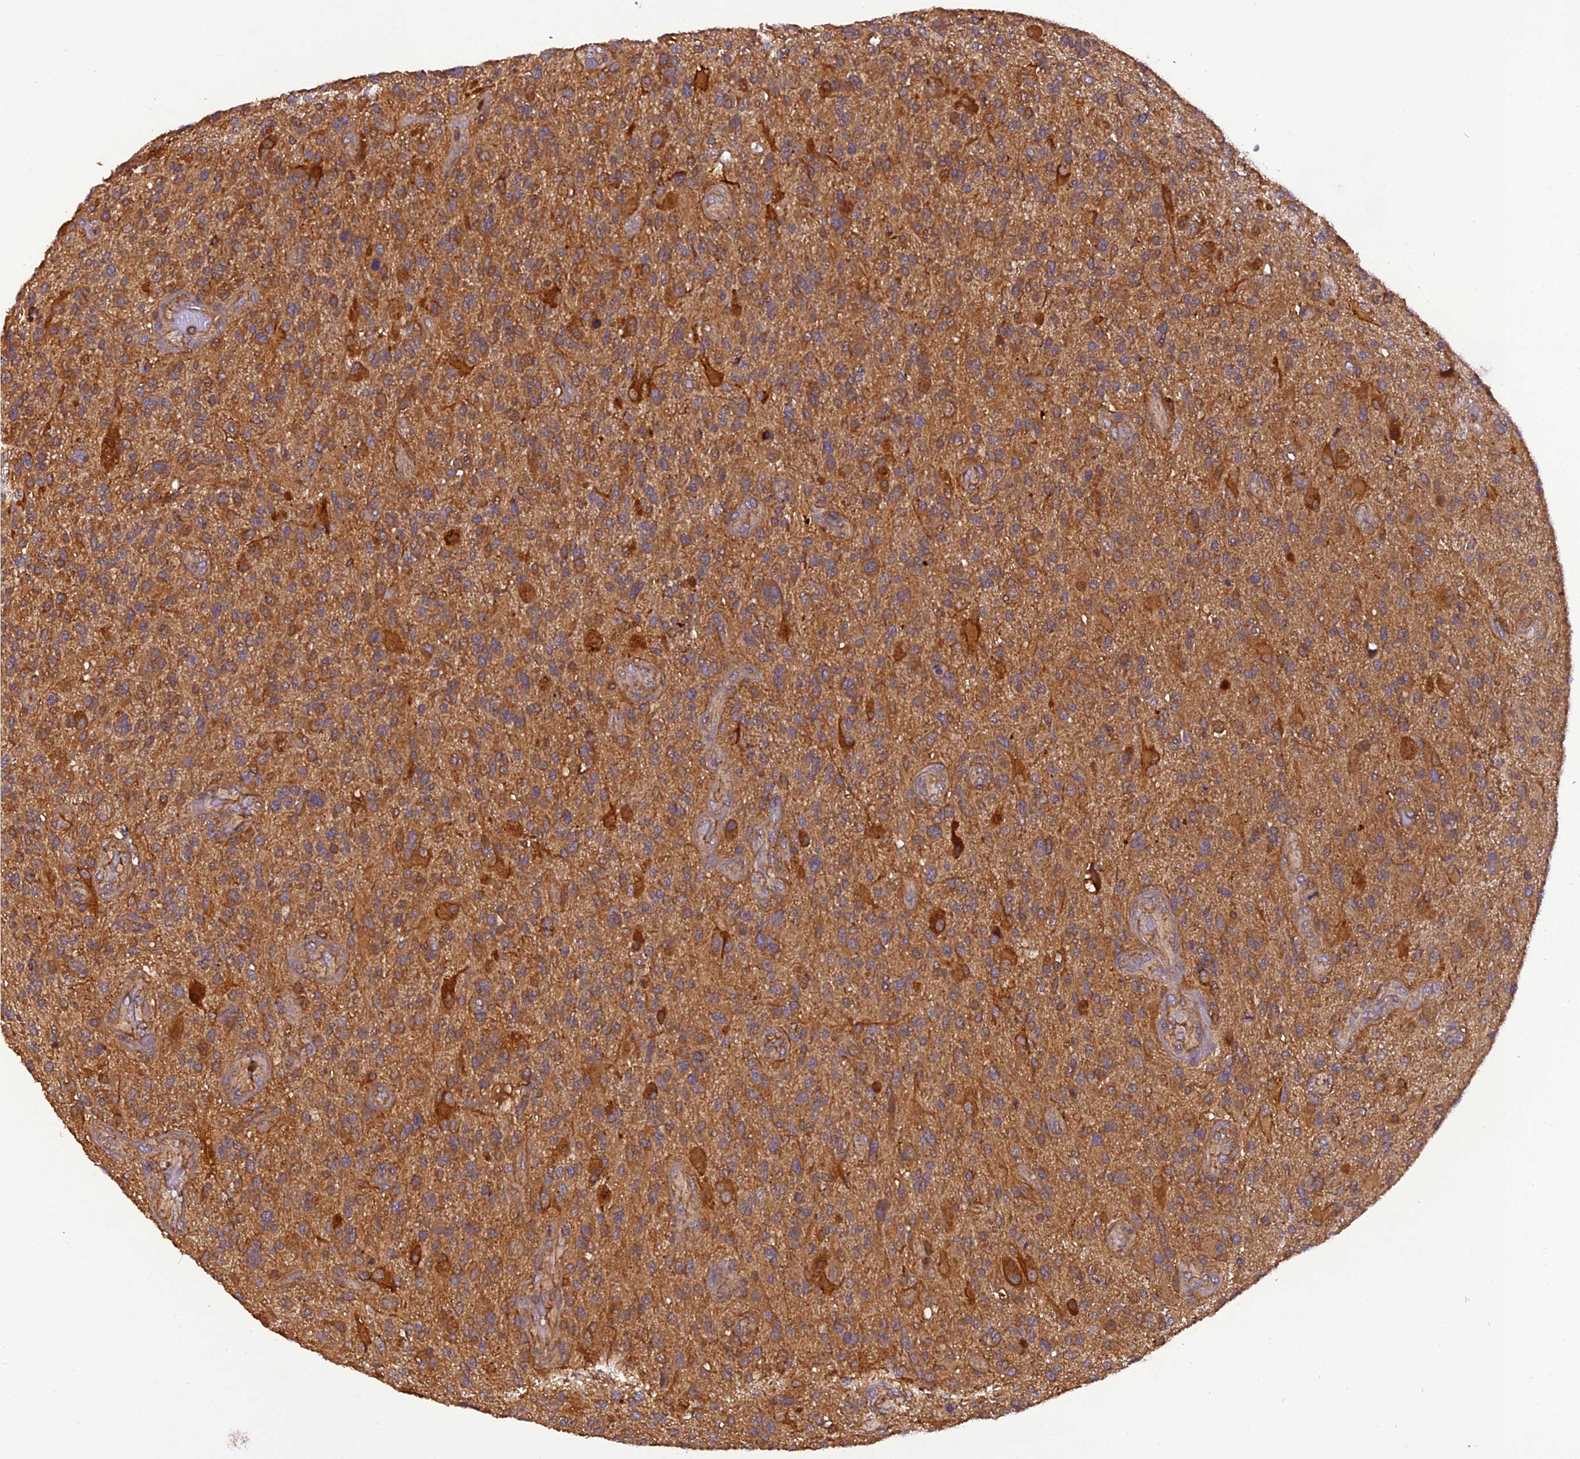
{"staining": {"intensity": "moderate", "quantity": ">75%", "location": "cytoplasmic/membranous"}, "tissue": "glioma", "cell_type": "Tumor cells", "image_type": "cancer", "snomed": [{"axis": "morphology", "description": "Glioma, malignant, High grade"}, {"axis": "topography", "description": "Brain"}], "caption": "DAB (3,3'-diaminobenzidine) immunohistochemical staining of glioma displays moderate cytoplasmic/membranous protein expression in approximately >75% of tumor cells.", "gene": "STOML1", "patient": {"sex": "male", "age": 47}}